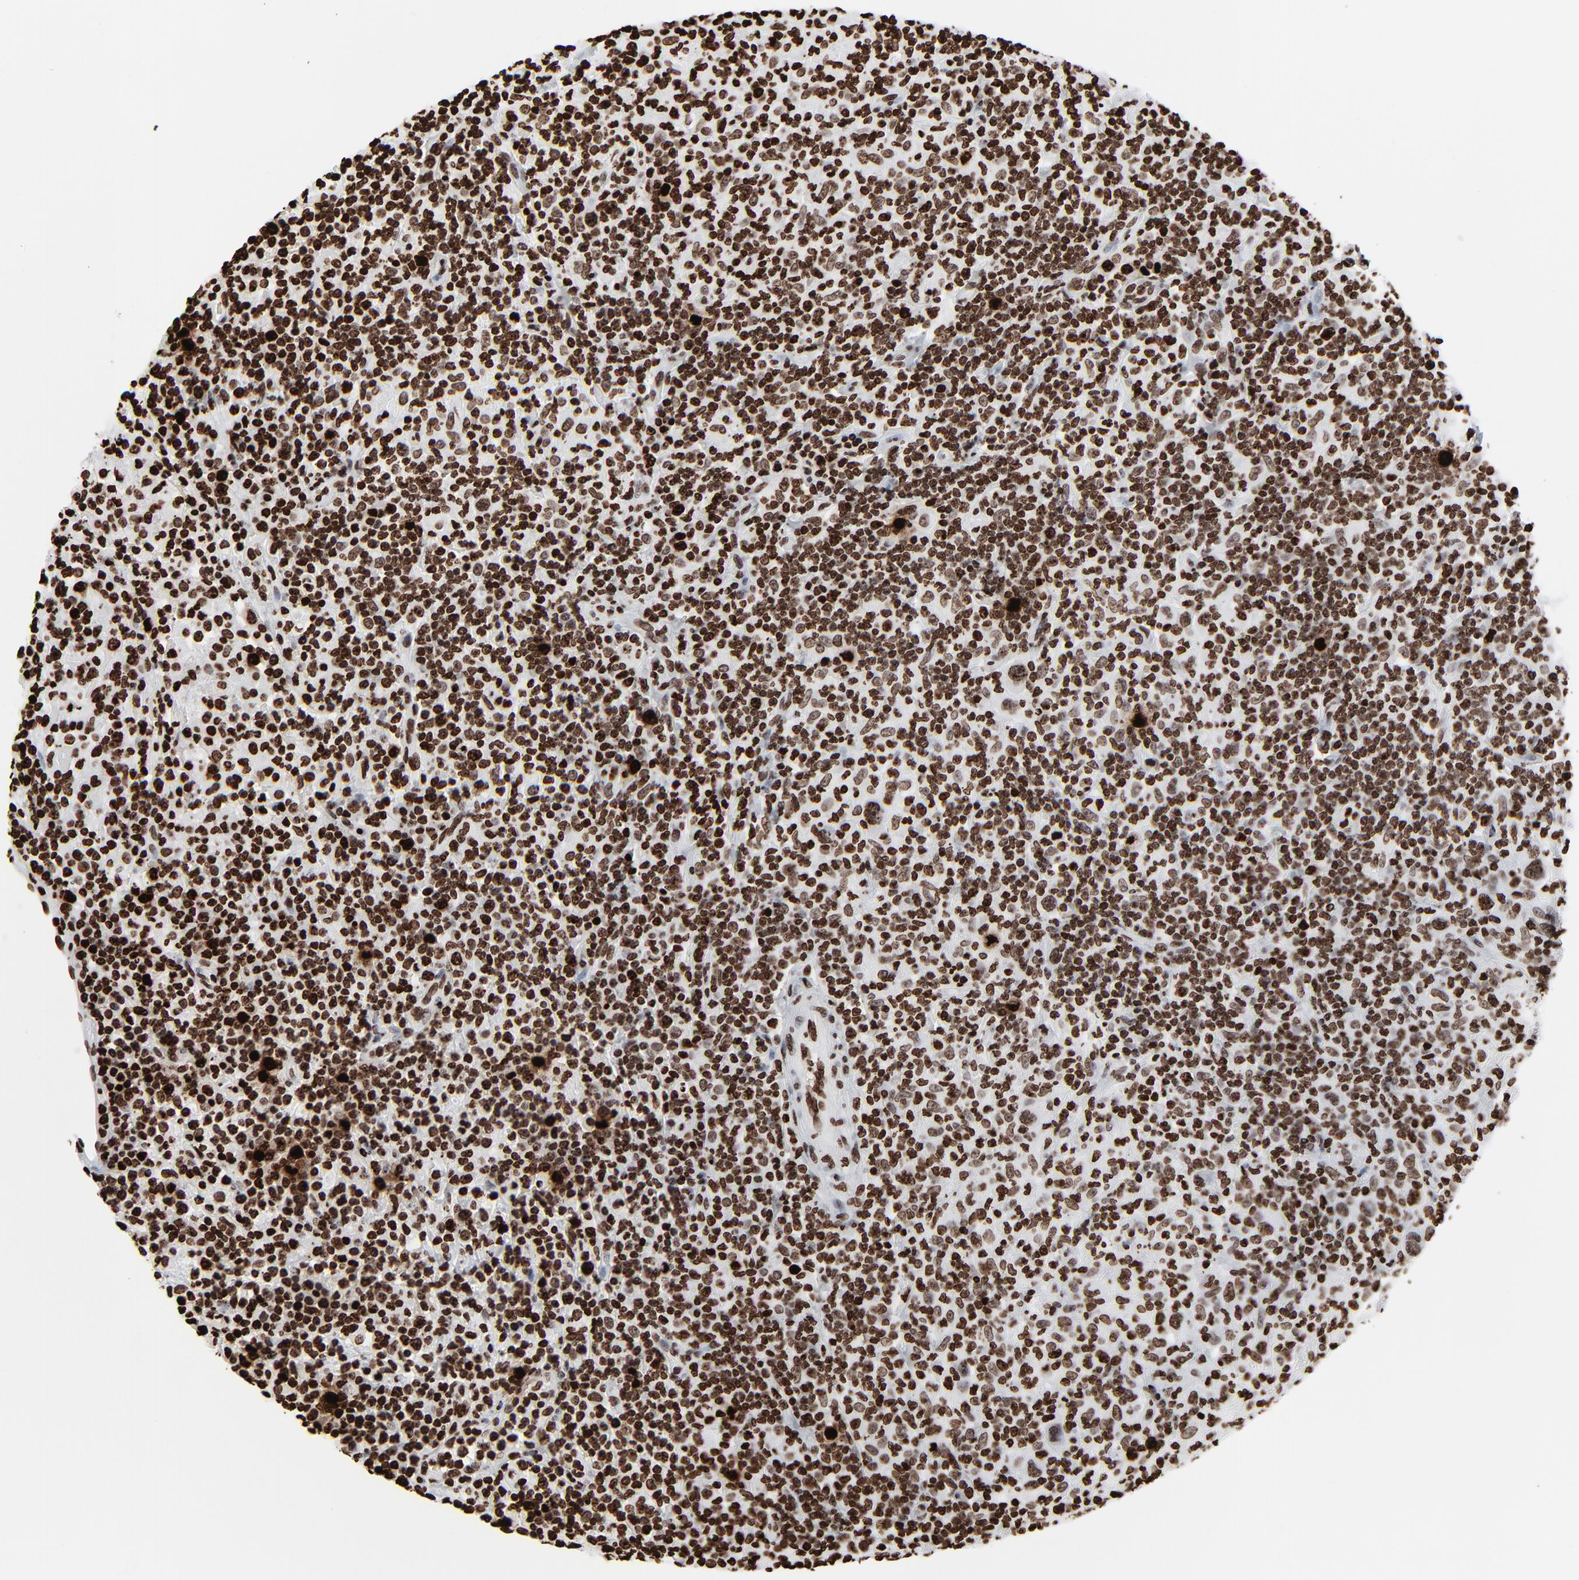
{"staining": {"intensity": "strong", "quantity": ">75%", "location": "nuclear"}, "tissue": "lymphoma", "cell_type": "Tumor cells", "image_type": "cancer", "snomed": [{"axis": "morphology", "description": "Hodgkin's disease, NOS"}, {"axis": "topography", "description": "Lymph node"}], "caption": "Hodgkin's disease stained for a protein exhibits strong nuclear positivity in tumor cells. (DAB IHC with brightfield microscopy, high magnification).", "gene": "H3-4", "patient": {"sex": "male", "age": 65}}